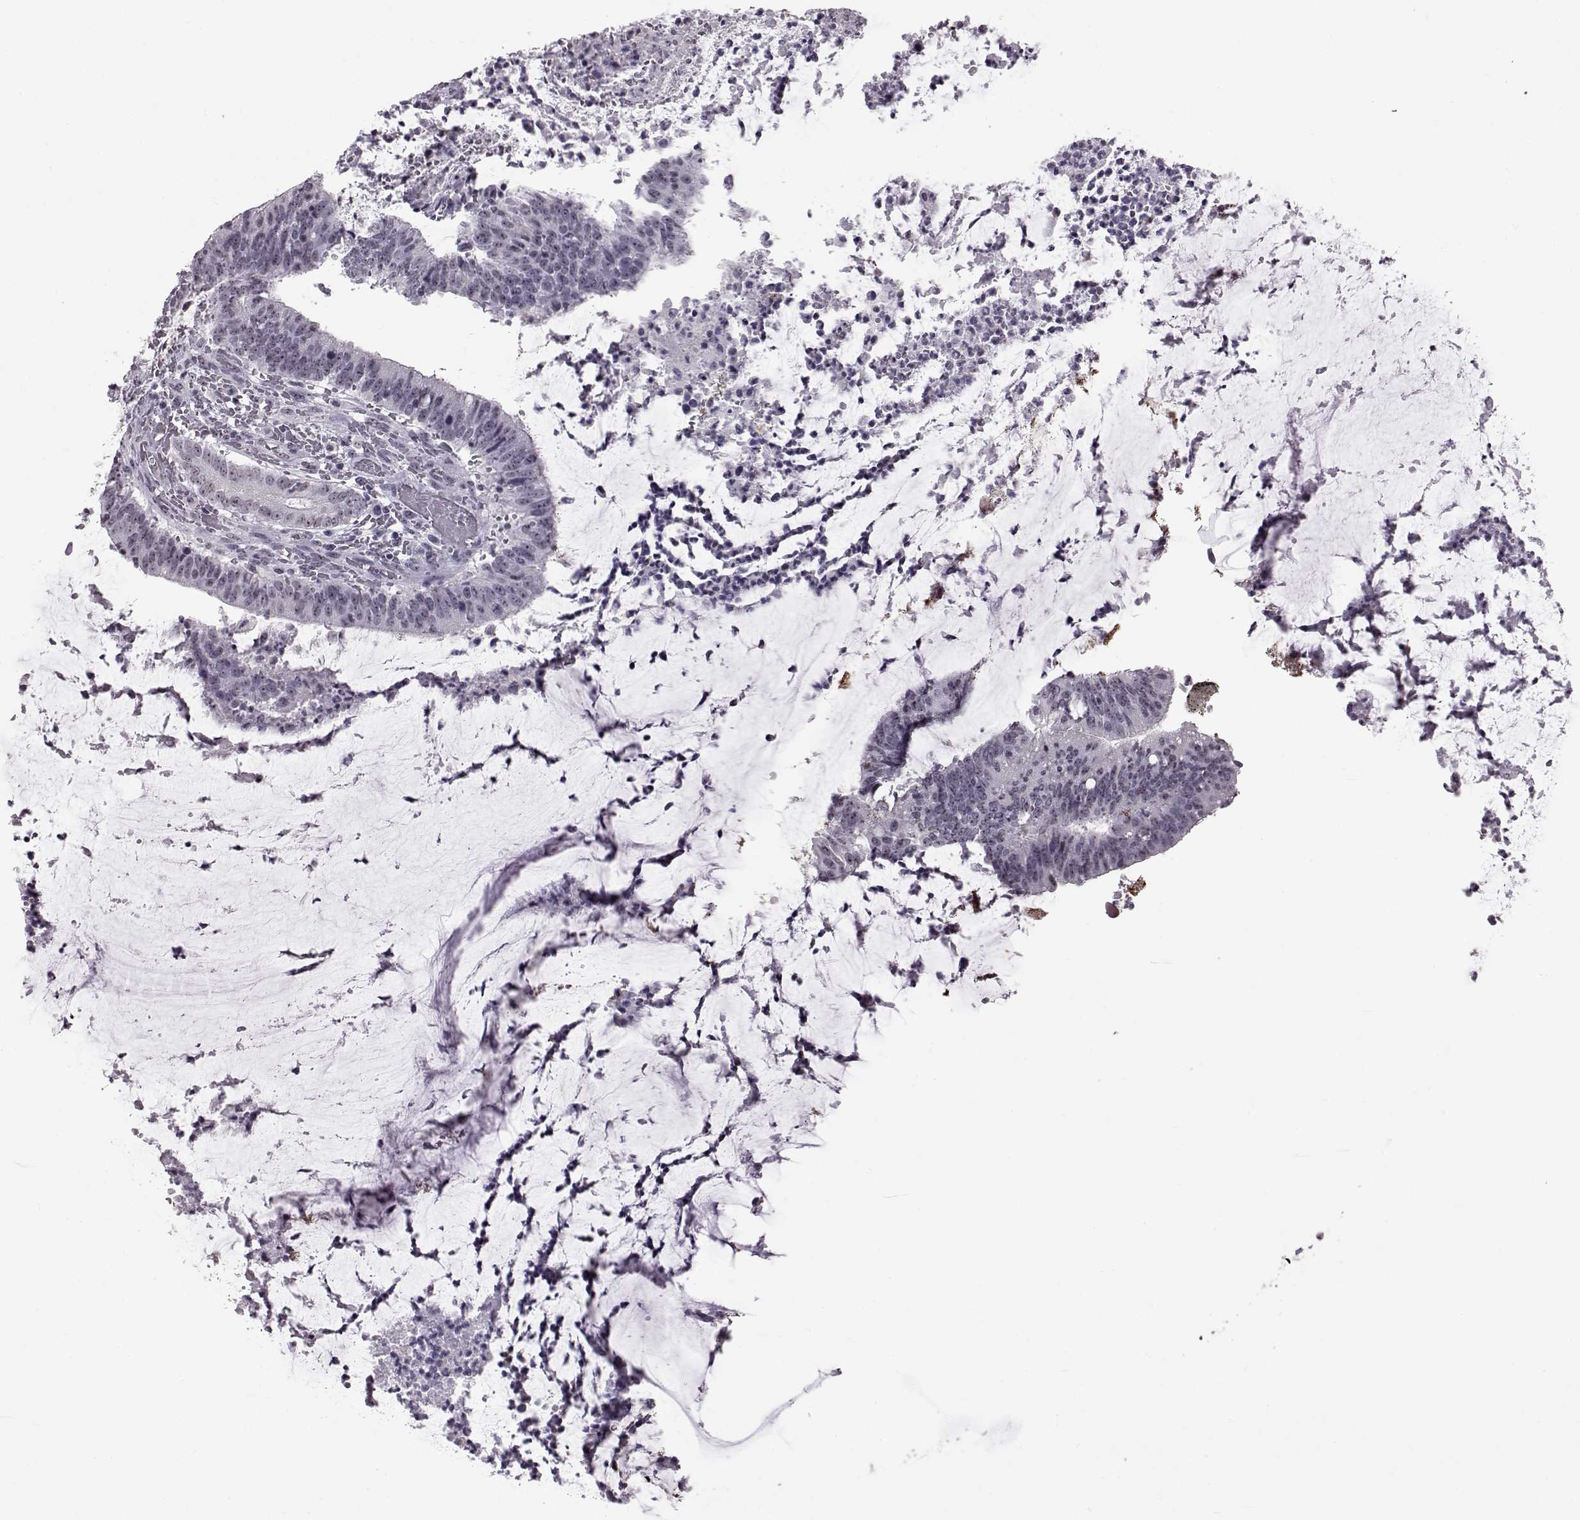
{"staining": {"intensity": "negative", "quantity": "none", "location": "none"}, "tissue": "colorectal cancer", "cell_type": "Tumor cells", "image_type": "cancer", "snomed": [{"axis": "morphology", "description": "Adenocarcinoma, NOS"}, {"axis": "topography", "description": "Colon"}], "caption": "Colorectal adenocarcinoma stained for a protein using immunohistochemistry reveals no positivity tumor cells.", "gene": "ADGRG2", "patient": {"sex": "female", "age": 43}}